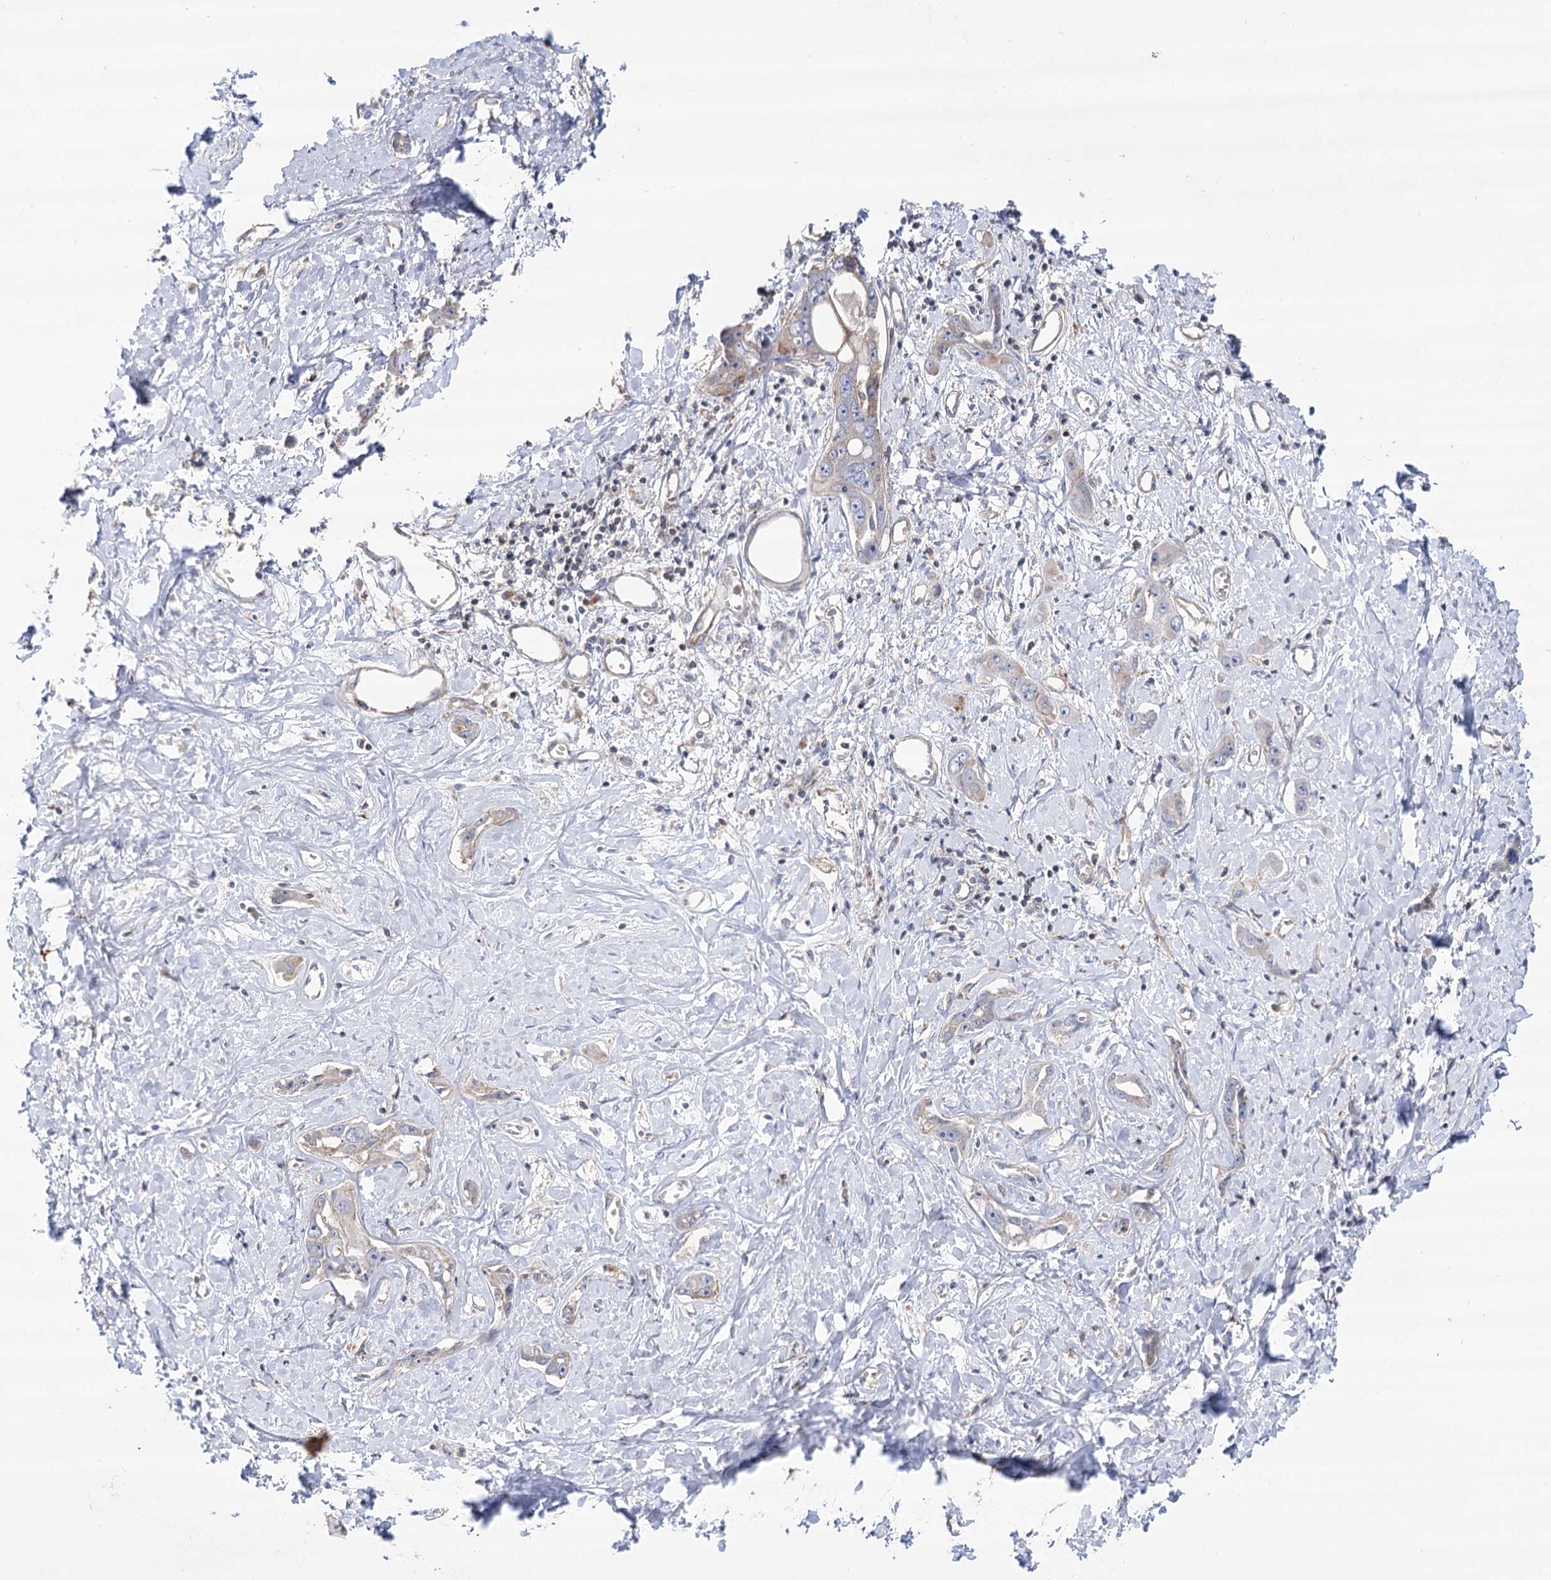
{"staining": {"intensity": "negative", "quantity": "none", "location": "none"}, "tissue": "liver cancer", "cell_type": "Tumor cells", "image_type": "cancer", "snomed": [{"axis": "morphology", "description": "Cholangiocarcinoma"}, {"axis": "topography", "description": "Liver"}], "caption": "The immunohistochemistry micrograph has no significant positivity in tumor cells of liver cancer tissue.", "gene": "VPS37B", "patient": {"sex": "male", "age": 59}}